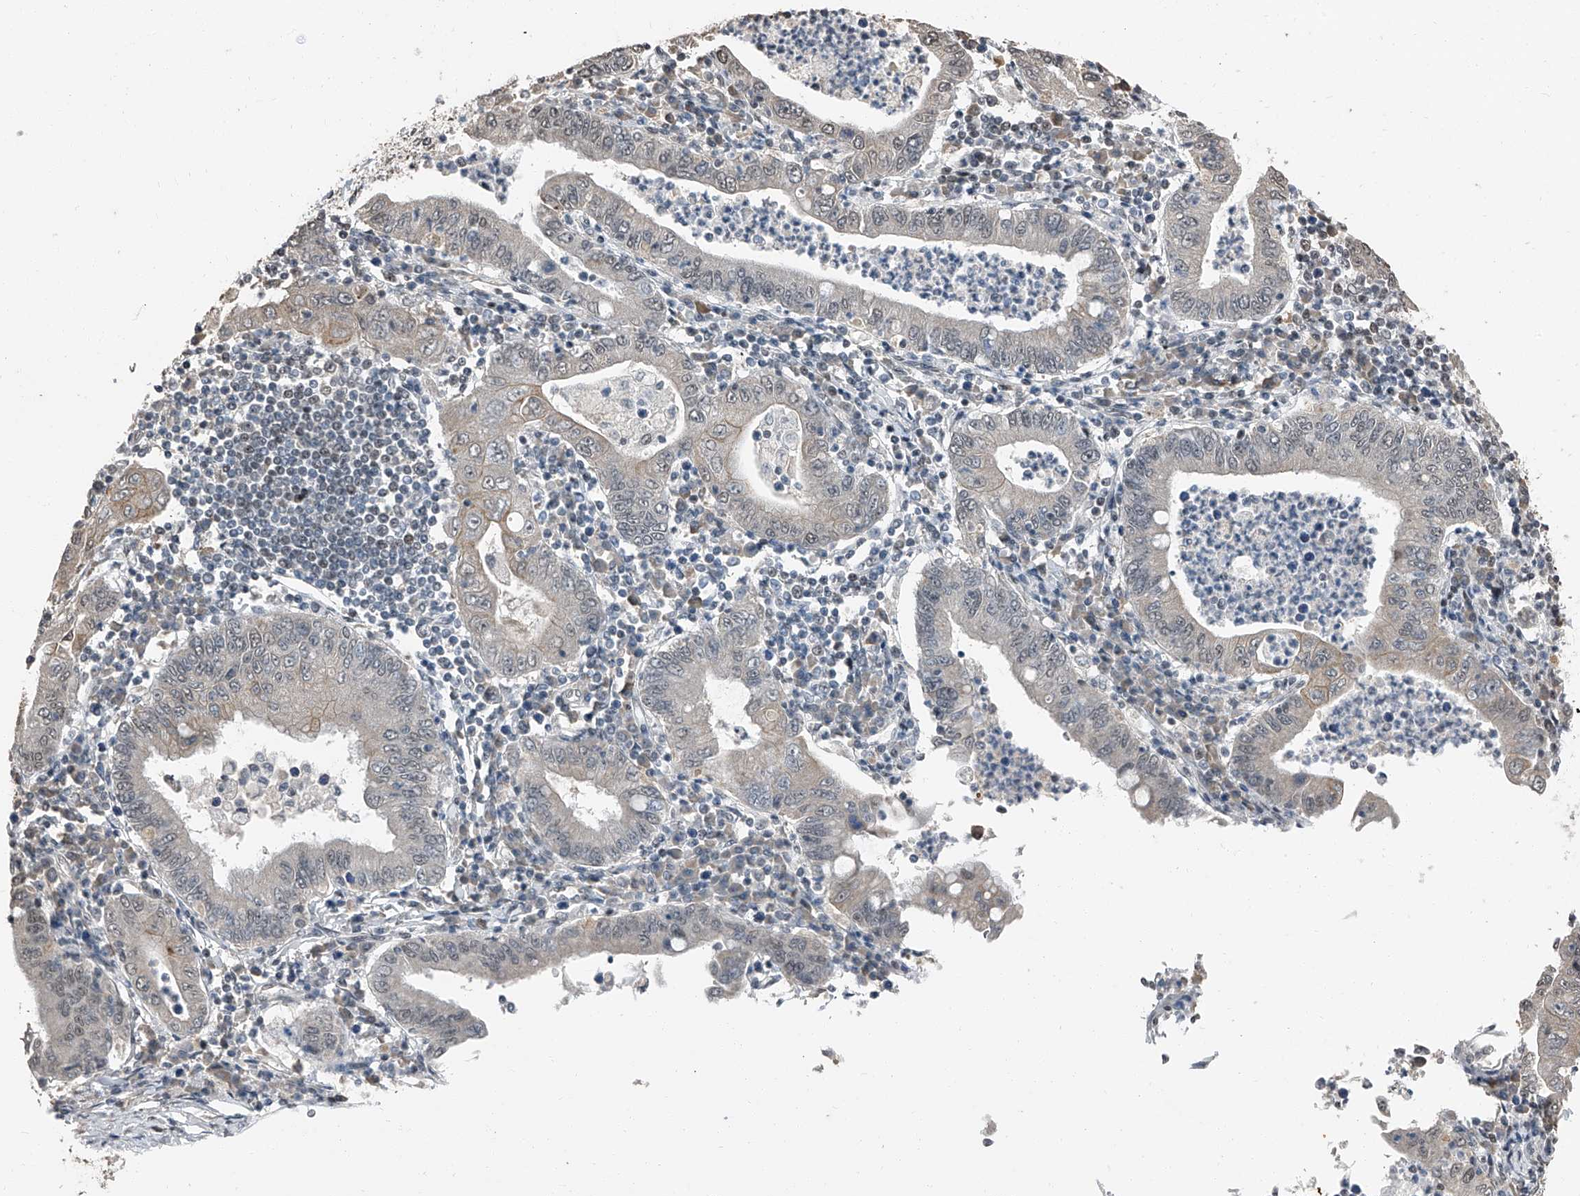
{"staining": {"intensity": "weak", "quantity": "<25%", "location": "cytoplasmic/membranous,nuclear"}, "tissue": "stomach cancer", "cell_type": "Tumor cells", "image_type": "cancer", "snomed": [{"axis": "morphology", "description": "Normal tissue, NOS"}, {"axis": "morphology", "description": "Adenocarcinoma, NOS"}, {"axis": "topography", "description": "Esophagus"}, {"axis": "topography", "description": "Stomach, upper"}, {"axis": "topography", "description": "Peripheral nerve tissue"}], "caption": "Immunohistochemical staining of stomach cancer (adenocarcinoma) reveals no significant staining in tumor cells. (DAB (3,3'-diaminobenzidine) immunohistochemistry with hematoxylin counter stain).", "gene": "TCOF1", "patient": {"sex": "male", "age": 62}}